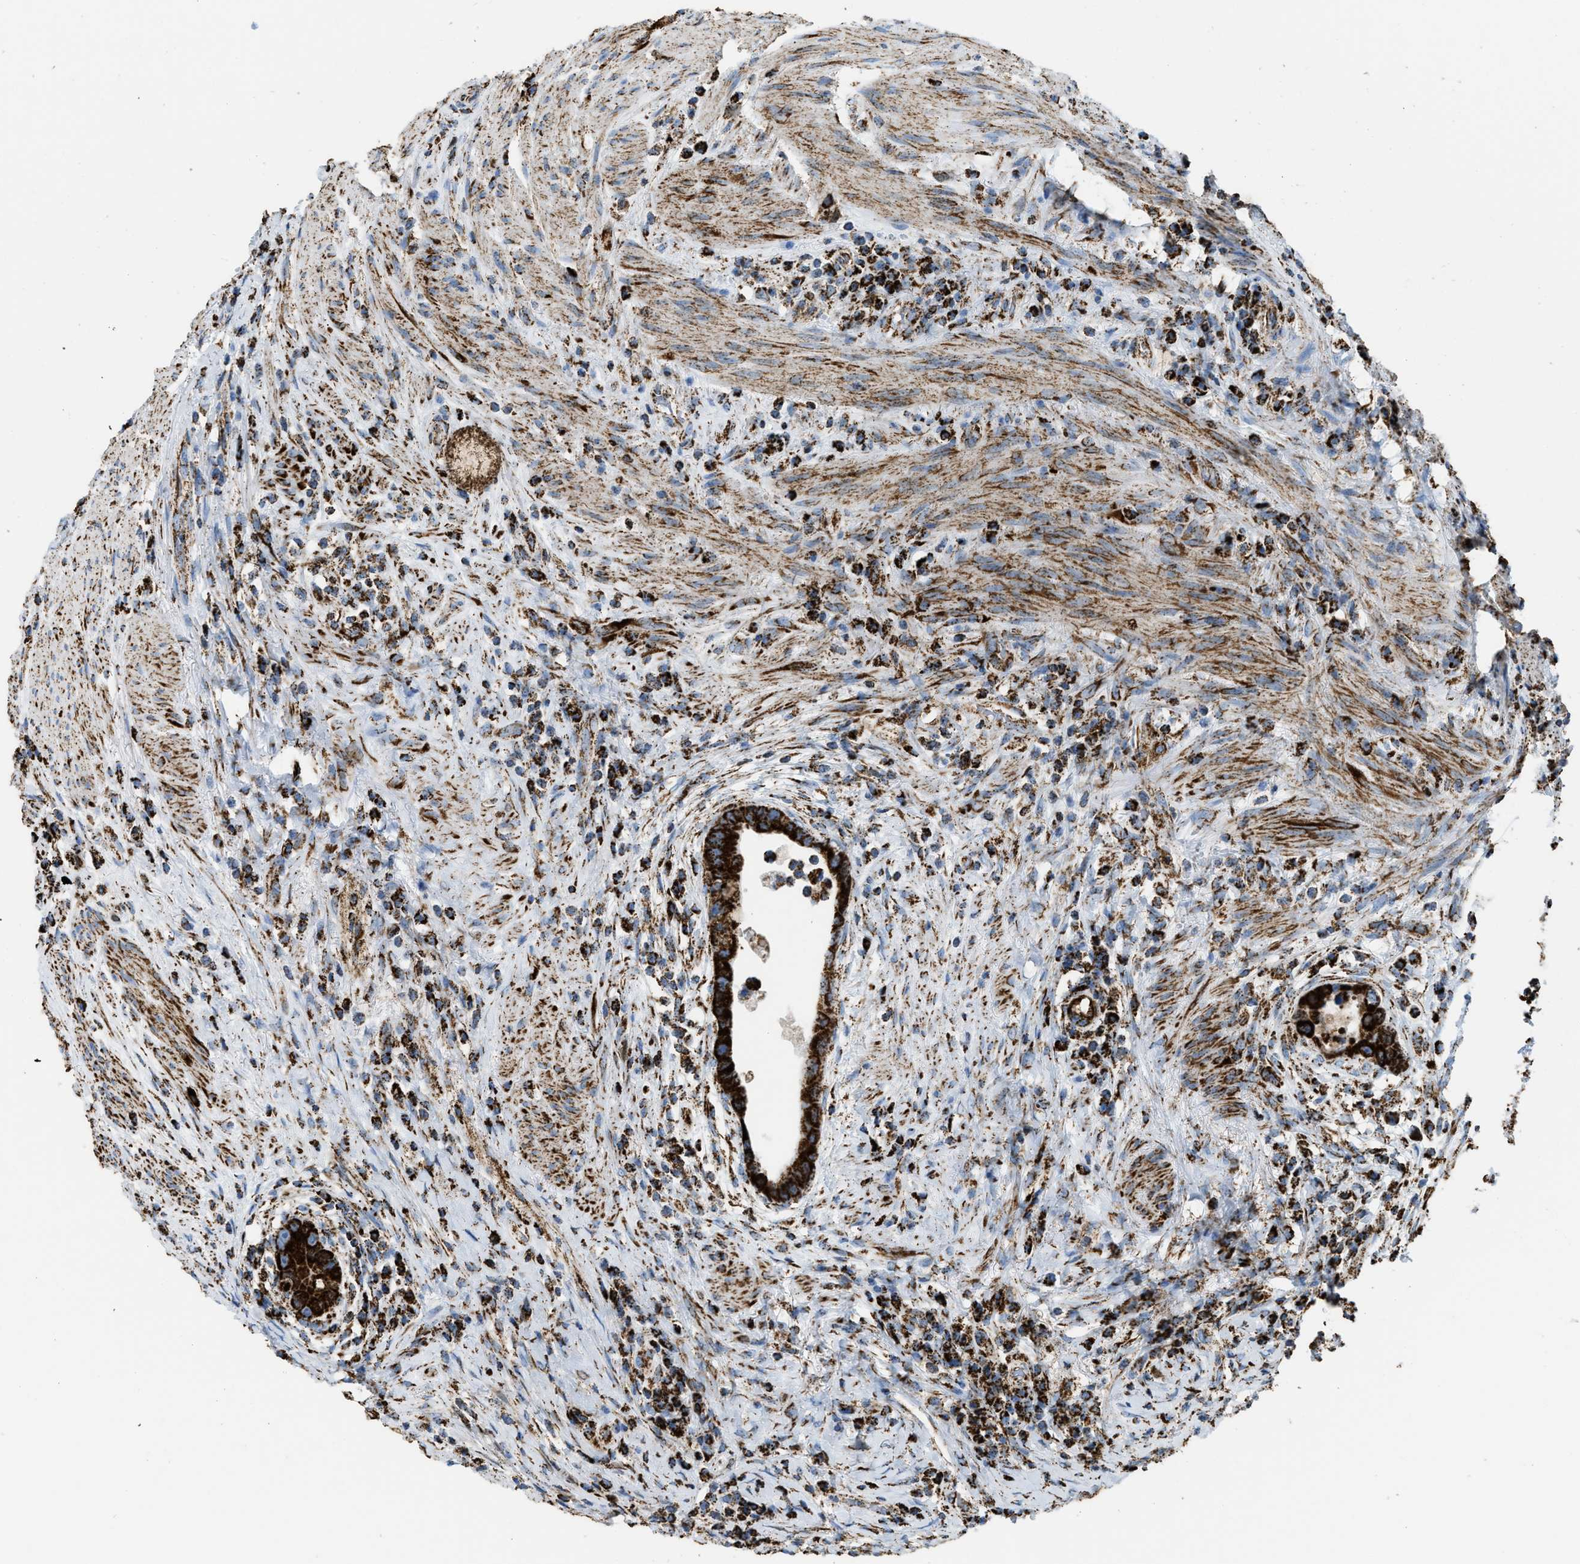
{"staining": {"intensity": "strong", "quantity": ">75%", "location": "cytoplasmic/membranous"}, "tissue": "colorectal cancer", "cell_type": "Tumor cells", "image_type": "cancer", "snomed": [{"axis": "morphology", "description": "Adenocarcinoma, NOS"}, {"axis": "topography", "description": "Rectum"}], "caption": "Immunohistochemistry (IHC) of human colorectal cancer displays high levels of strong cytoplasmic/membranous staining in approximately >75% of tumor cells.", "gene": "ETFB", "patient": {"sex": "female", "age": 89}}